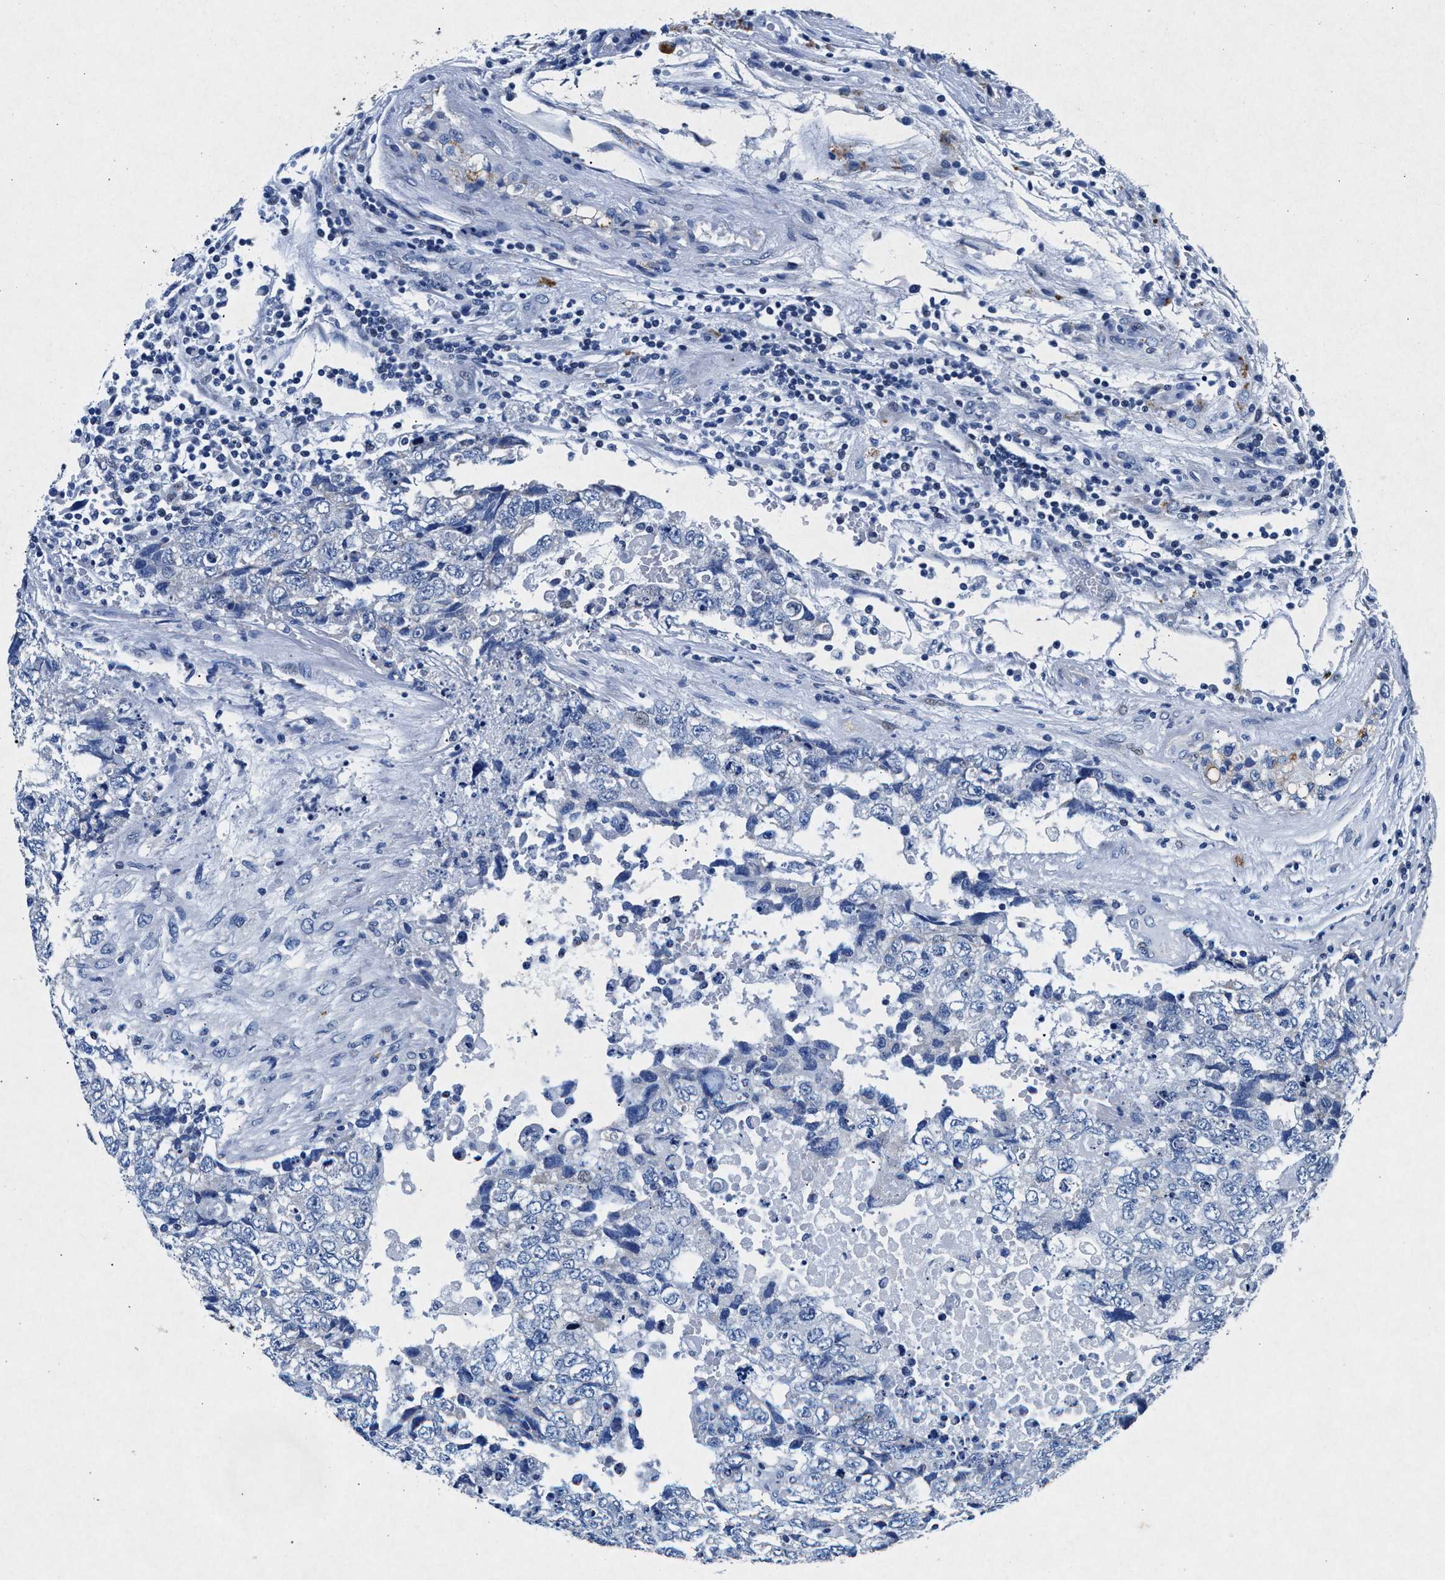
{"staining": {"intensity": "negative", "quantity": "none", "location": "none"}, "tissue": "testis cancer", "cell_type": "Tumor cells", "image_type": "cancer", "snomed": [{"axis": "morphology", "description": "Carcinoma, Embryonal, NOS"}, {"axis": "topography", "description": "Testis"}], "caption": "A high-resolution histopathology image shows IHC staining of testis embryonal carcinoma, which shows no significant positivity in tumor cells.", "gene": "MAP6", "patient": {"sex": "male", "age": 36}}